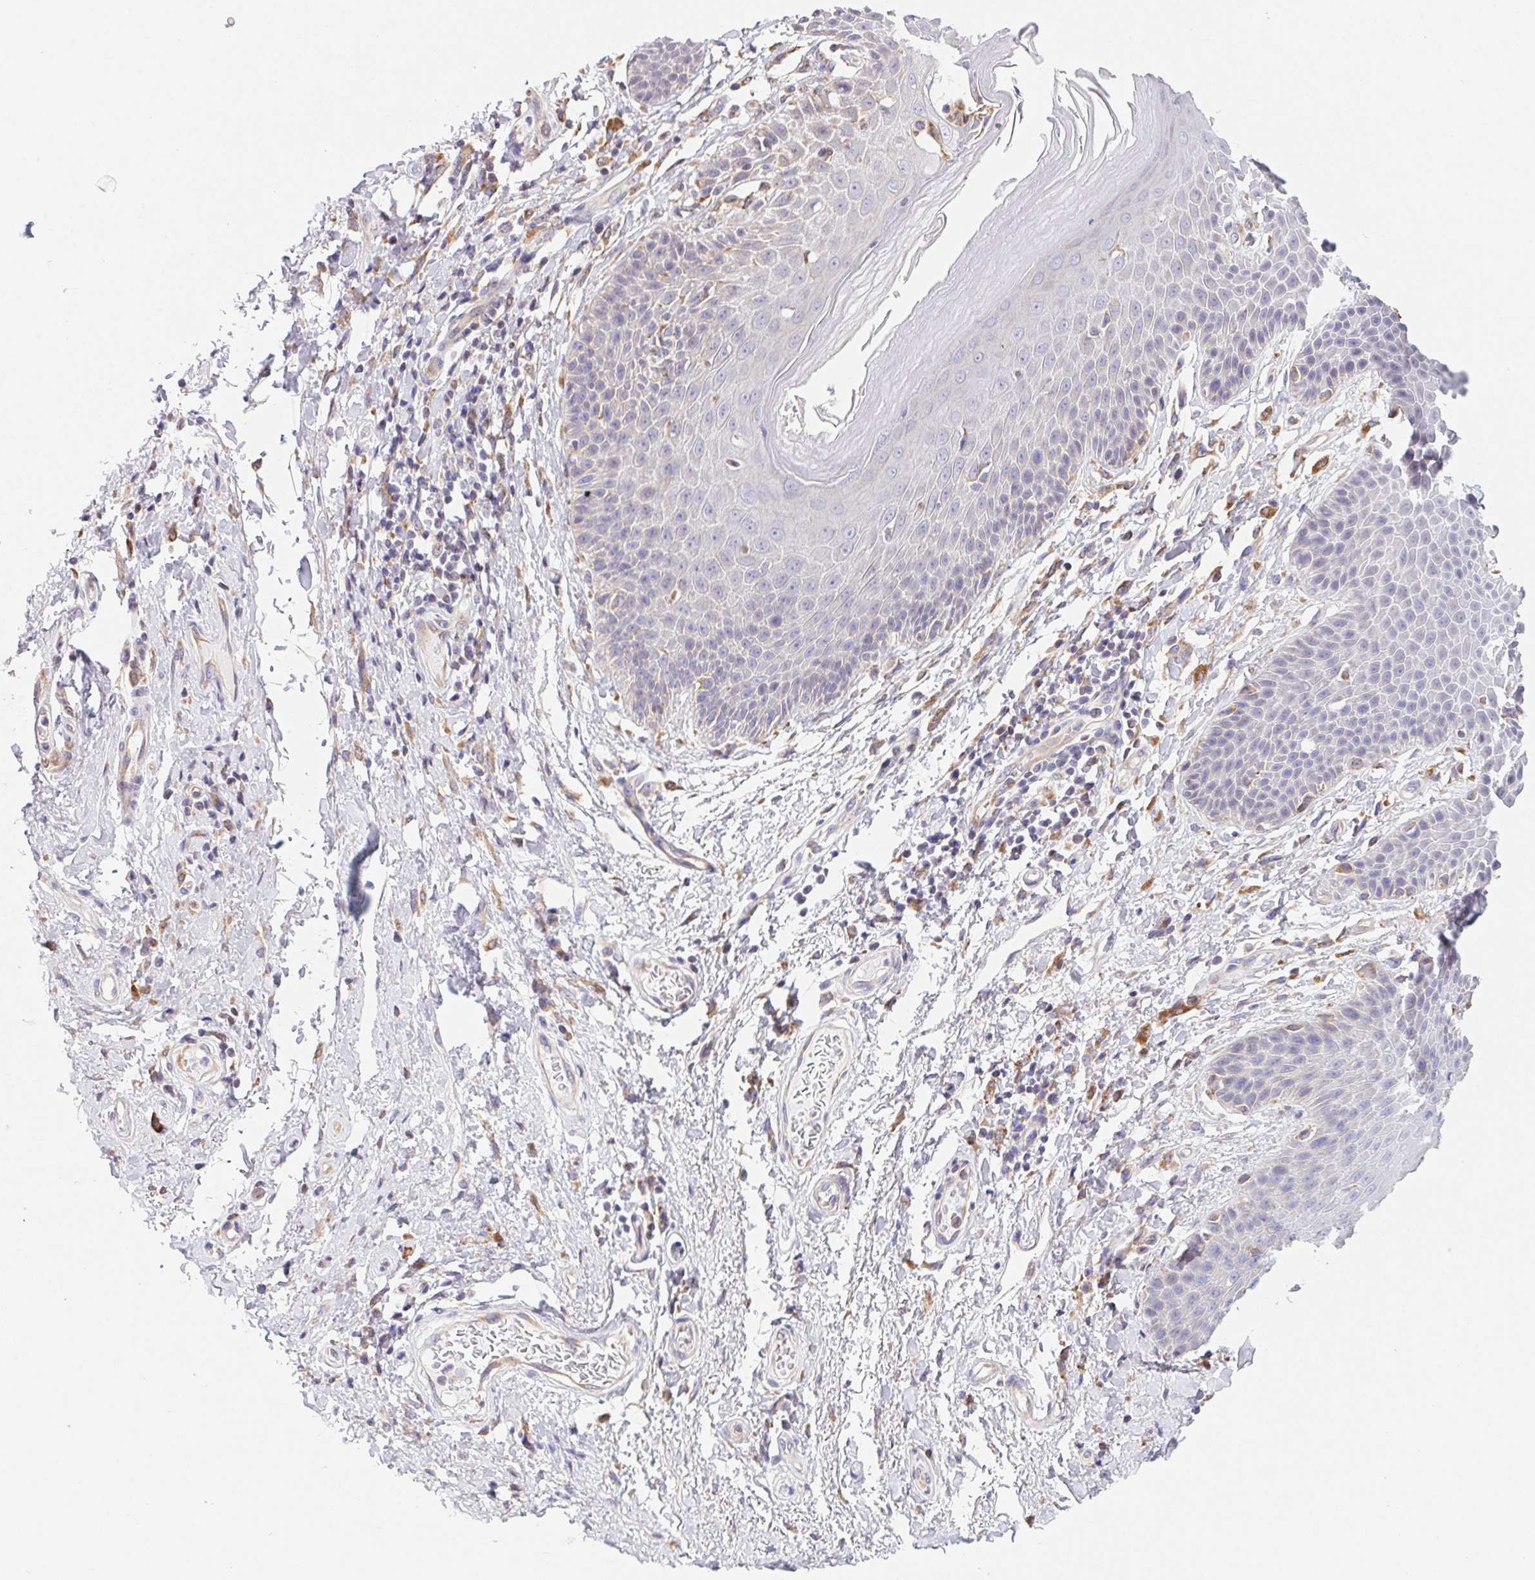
{"staining": {"intensity": "moderate", "quantity": "<25%", "location": "cytoplasmic/membranous"}, "tissue": "adipose tissue", "cell_type": "Adipocytes", "image_type": "normal", "snomed": [{"axis": "morphology", "description": "Normal tissue, NOS"}, {"axis": "topography", "description": "Peripheral nerve tissue"}], "caption": "Adipocytes show low levels of moderate cytoplasmic/membranous positivity in approximately <25% of cells in unremarkable adipose tissue. Immunohistochemistry (ihc) stains the protein of interest in brown and the nuclei are stained blue.", "gene": "ADAM8", "patient": {"sex": "male", "age": 51}}